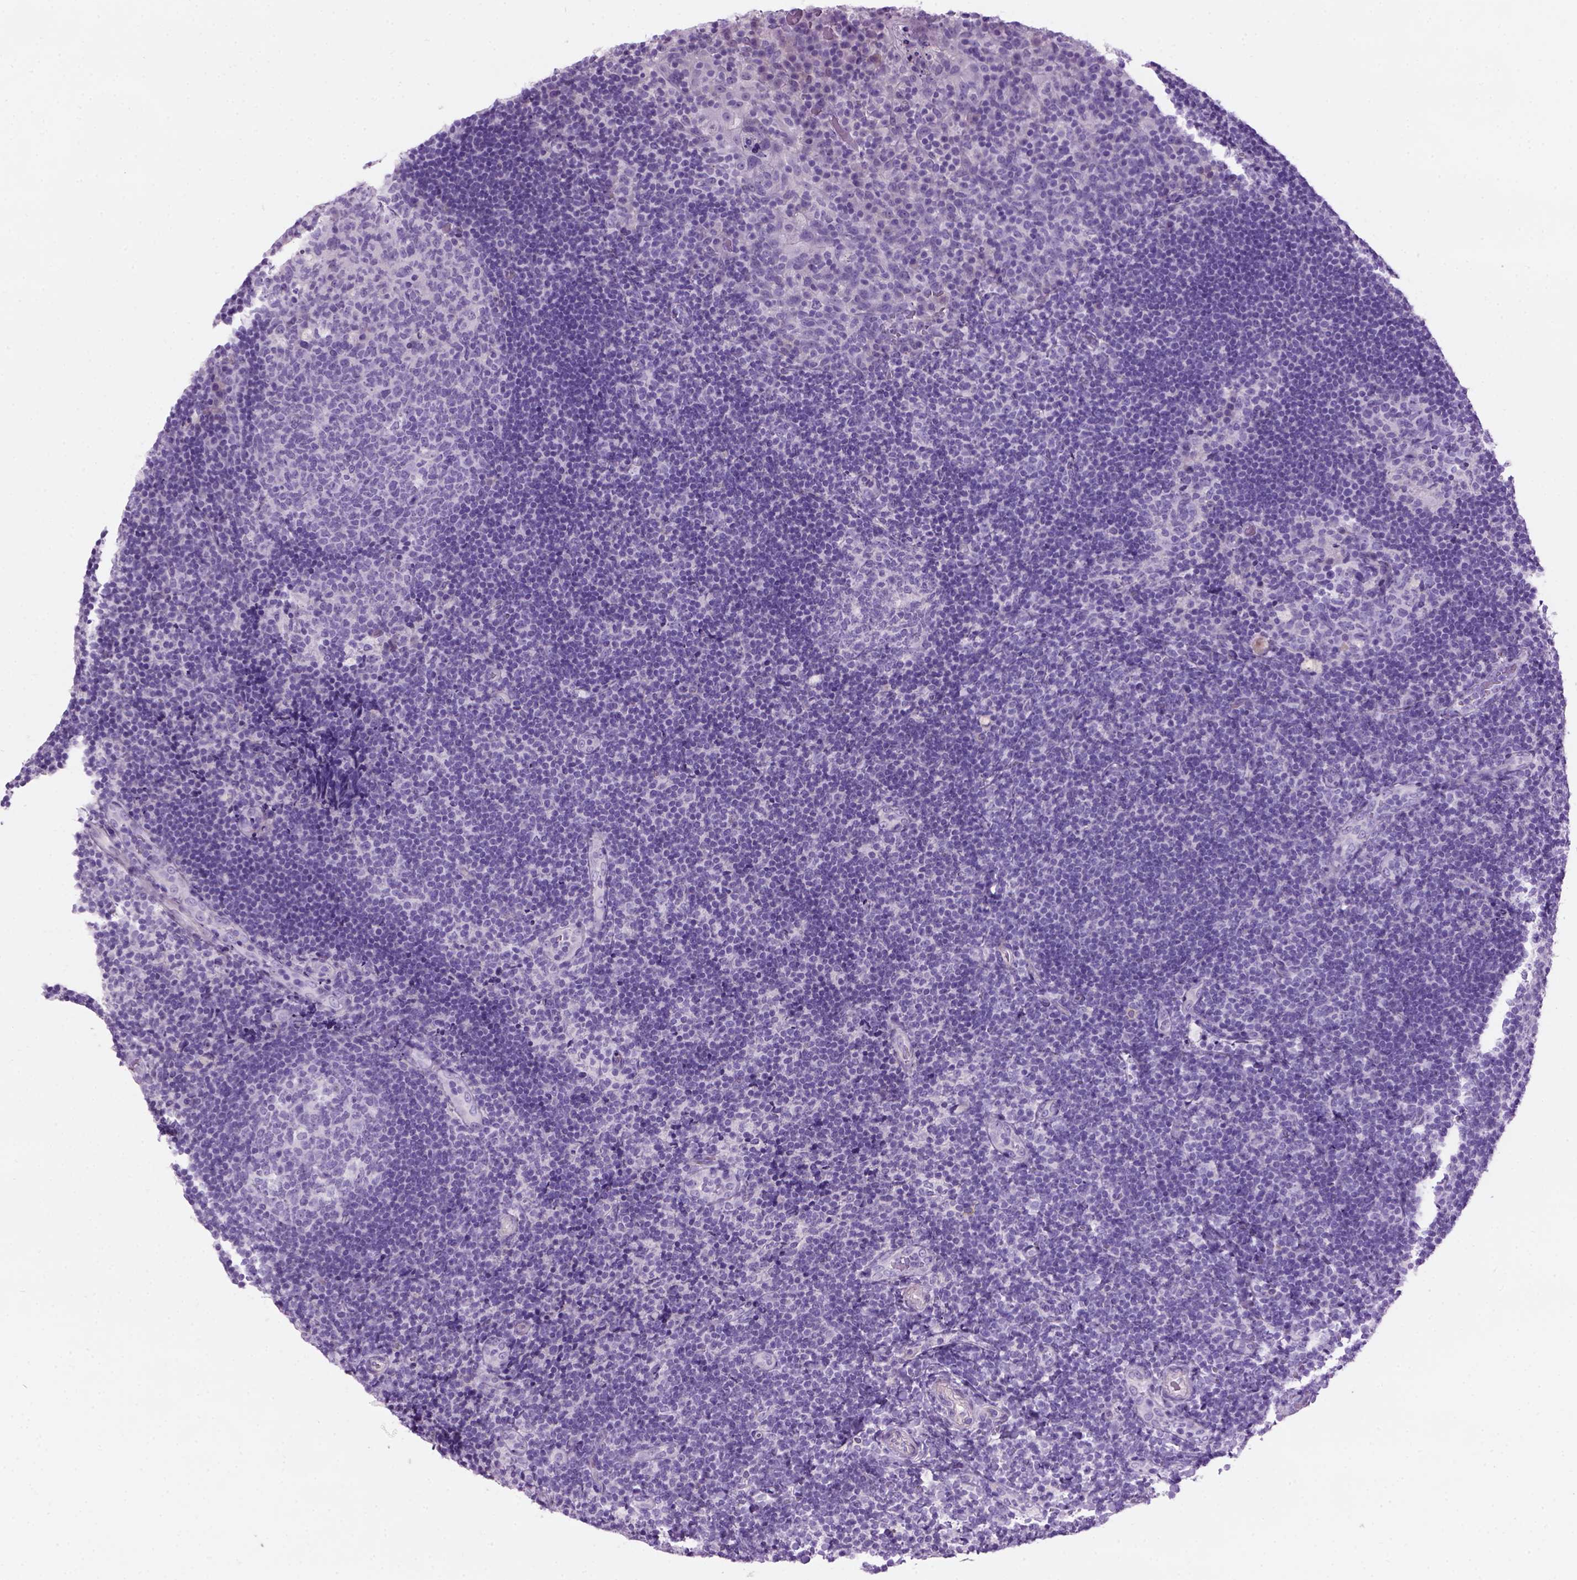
{"staining": {"intensity": "negative", "quantity": "none", "location": "none"}, "tissue": "tonsil", "cell_type": "Germinal center cells", "image_type": "normal", "snomed": [{"axis": "morphology", "description": "Normal tissue, NOS"}, {"axis": "topography", "description": "Tonsil"}], "caption": "Immunohistochemical staining of normal tonsil reveals no significant positivity in germinal center cells. Brightfield microscopy of immunohistochemistry (IHC) stained with DAB (3,3'-diaminobenzidine) (brown) and hematoxylin (blue), captured at high magnification.", "gene": "GABRB2", "patient": {"sex": "male", "age": 17}}